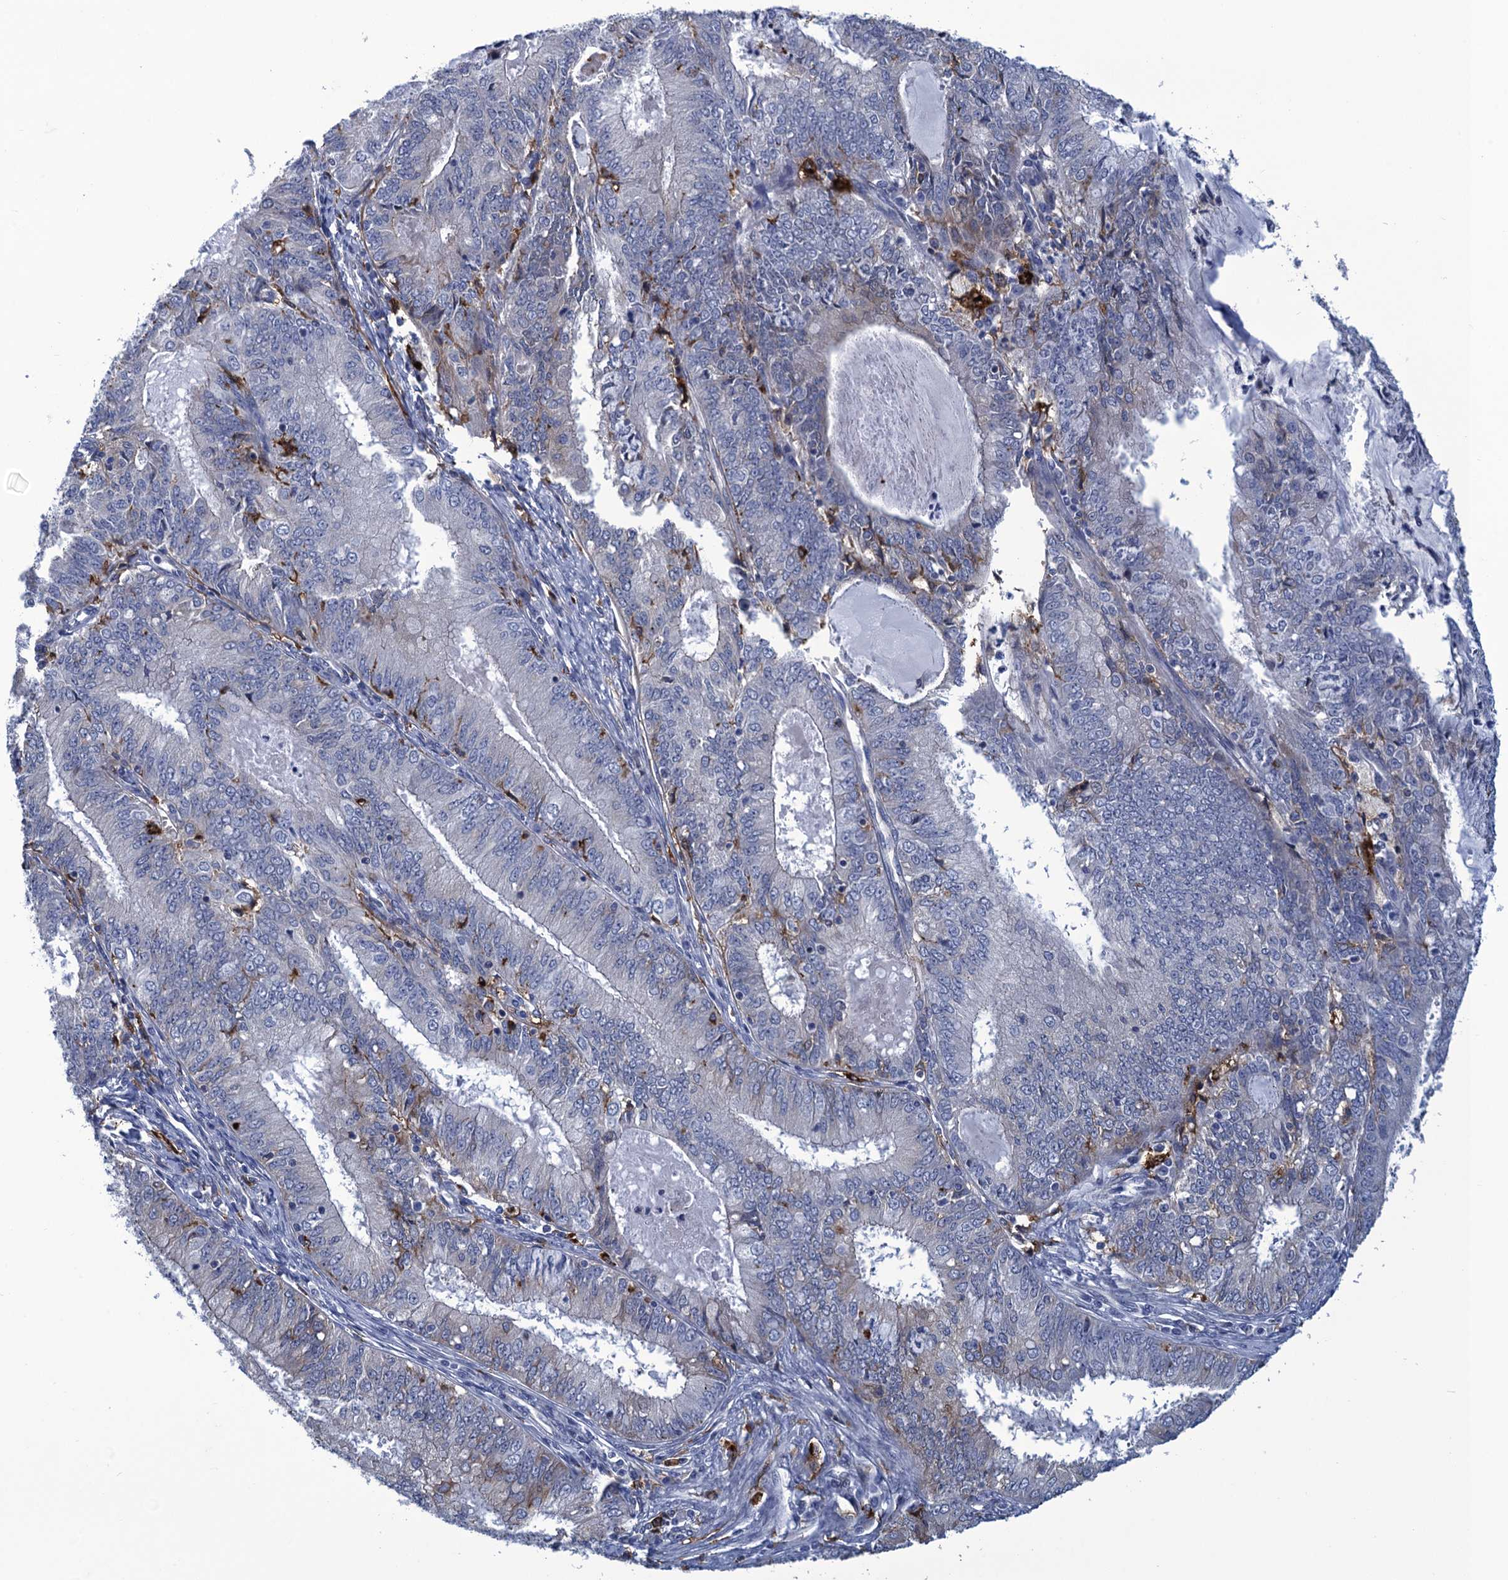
{"staining": {"intensity": "negative", "quantity": "none", "location": "none"}, "tissue": "endometrial cancer", "cell_type": "Tumor cells", "image_type": "cancer", "snomed": [{"axis": "morphology", "description": "Adenocarcinoma, NOS"}, {"axis": "topography", "description": "Endometrium"}], "caption": "This is a histopathology image of IHC staining of adenocarcinoma (endometrial), which shows no expression in tumor cells.", "gene": "DNHD1", "patient": {"sex": "female", "age": 57}}